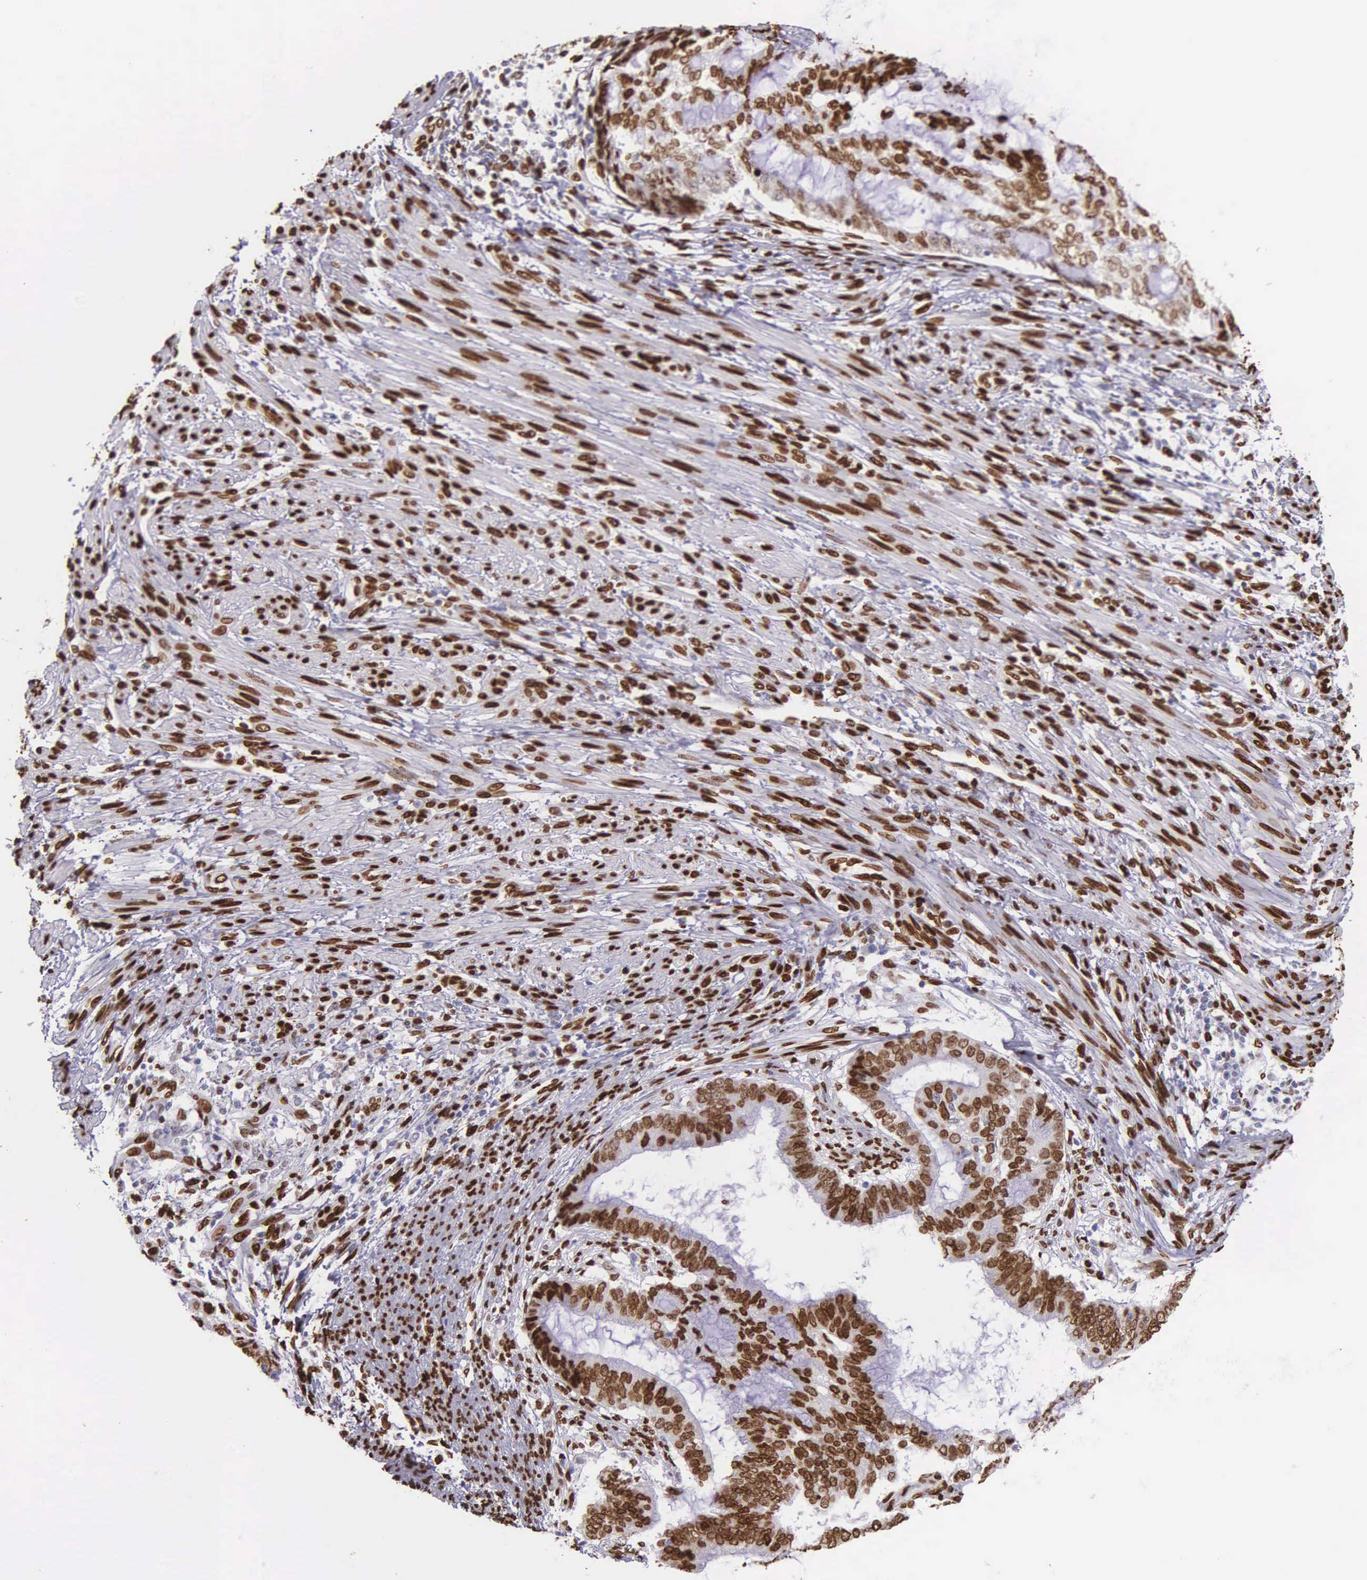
{"staining": {"intensity": "strong", "quantity": ">75%", "location": "nuclear"}, "tissue": "endometrial cancer", "cell_type": "Tumor cells", "image_type": "cancer", "snomed": [{"axis": "morphology", "description": "Adenocarcinoma, NOS"}, {"axis": "topography", "description": "Endometrium"}], "caption": "Protein expression analysis of endometrial adenocarcinoma demonstrates strong nuclear expression in approximately >75% of tumor cells.", "gene": "H1-0", "patient": {"sex": "female", "age": 63}}